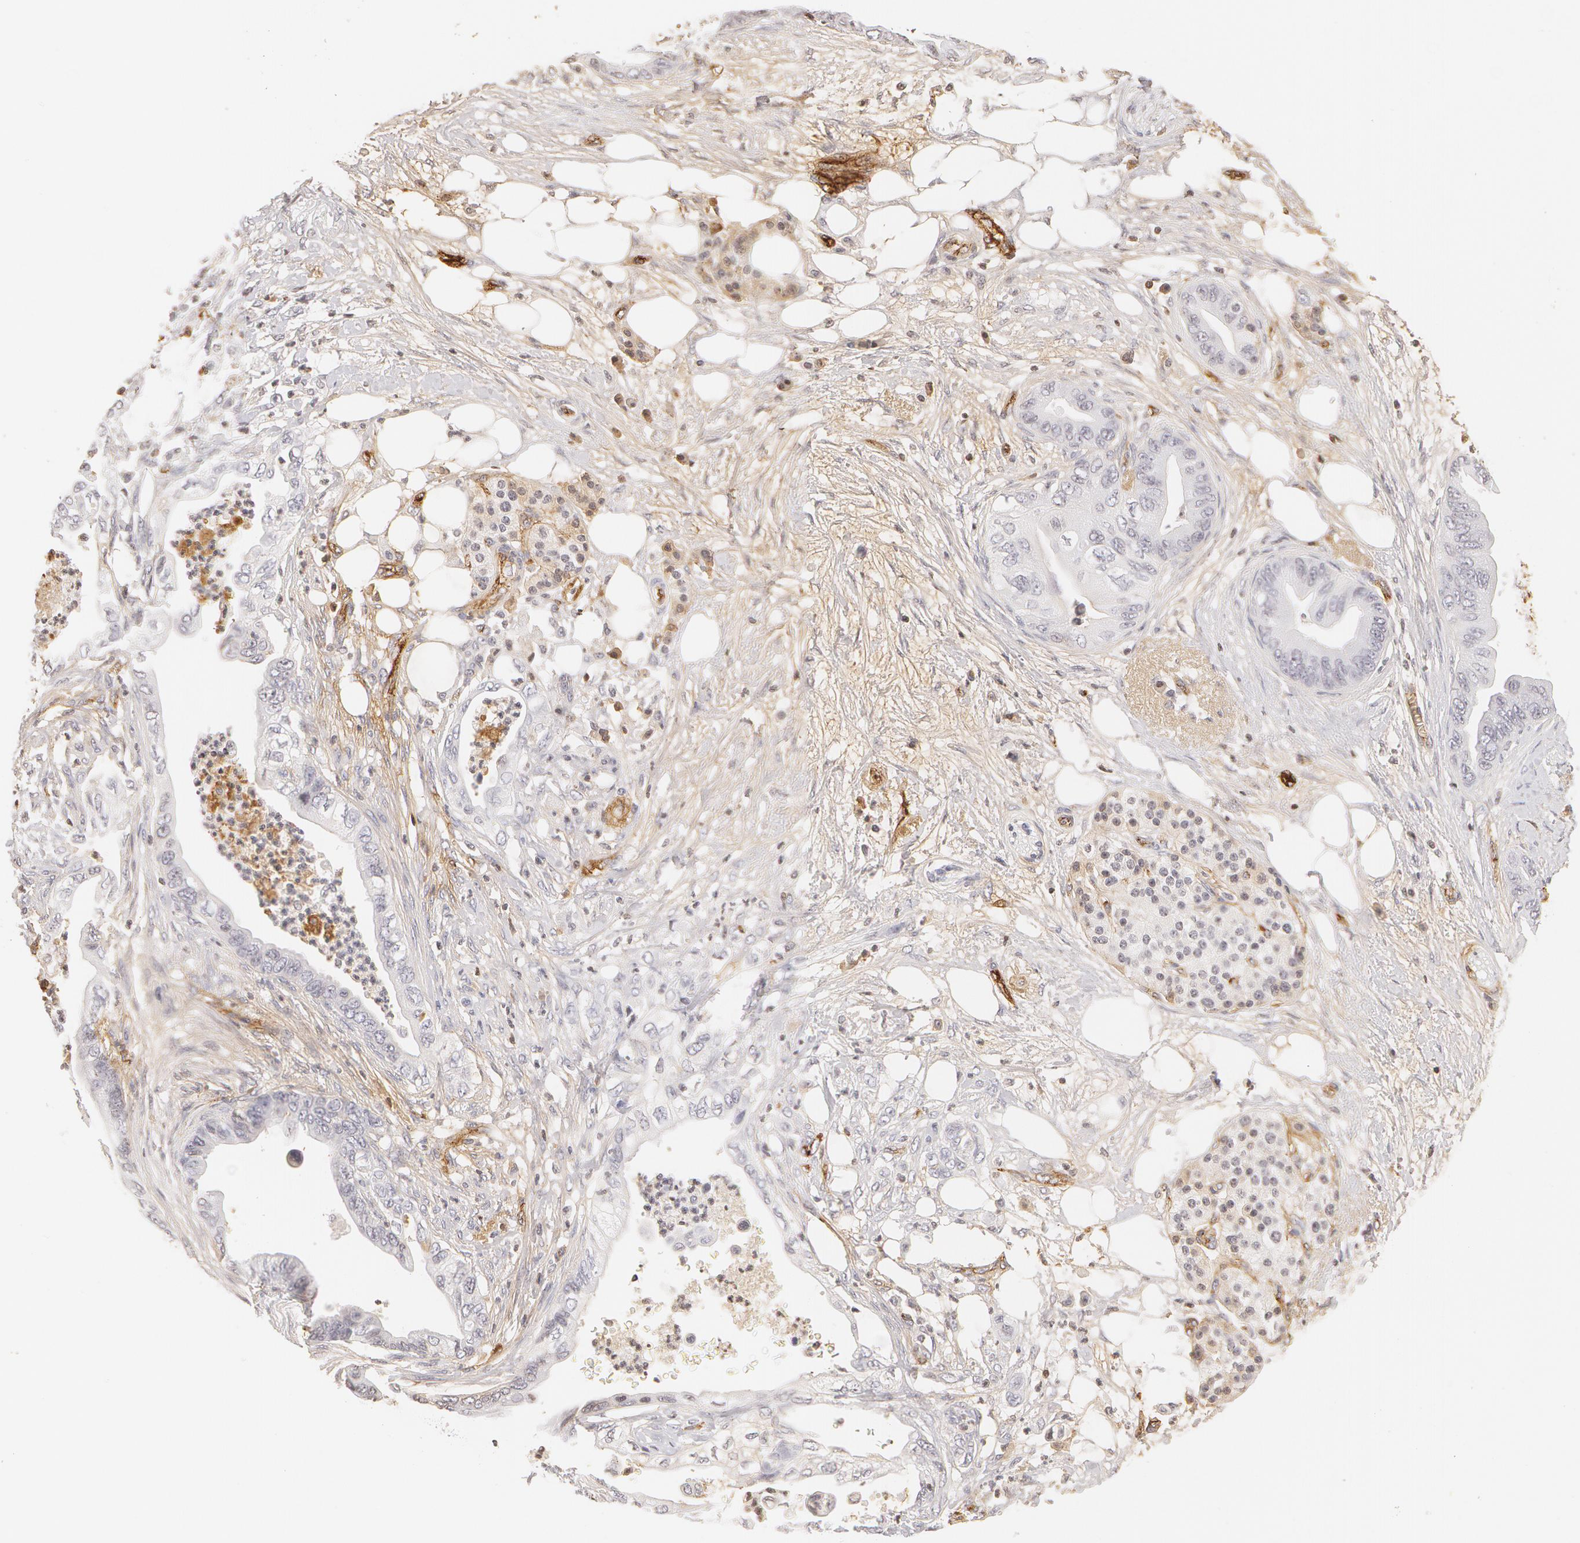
{"staining": {"intensity": "negative", "quantity": "none", "location": "none"}, "tissue": "pancreatic cancer", "cell_type": "Tumor cells", "image_type": "cancer", "snomed": [{"axis": "morphology", "description": "Adenocarcinoma, NOS"}, {"axis": "topography", "description": "Pancreas"}], "caption": "High power microscopy photomicrograph of an IHC histopathology image of pancreatic adenocarcinoma, revealing no significant positivity in tumor cells.", "gene": "VWF", "patient": {"sex": "female", "age": 66}}